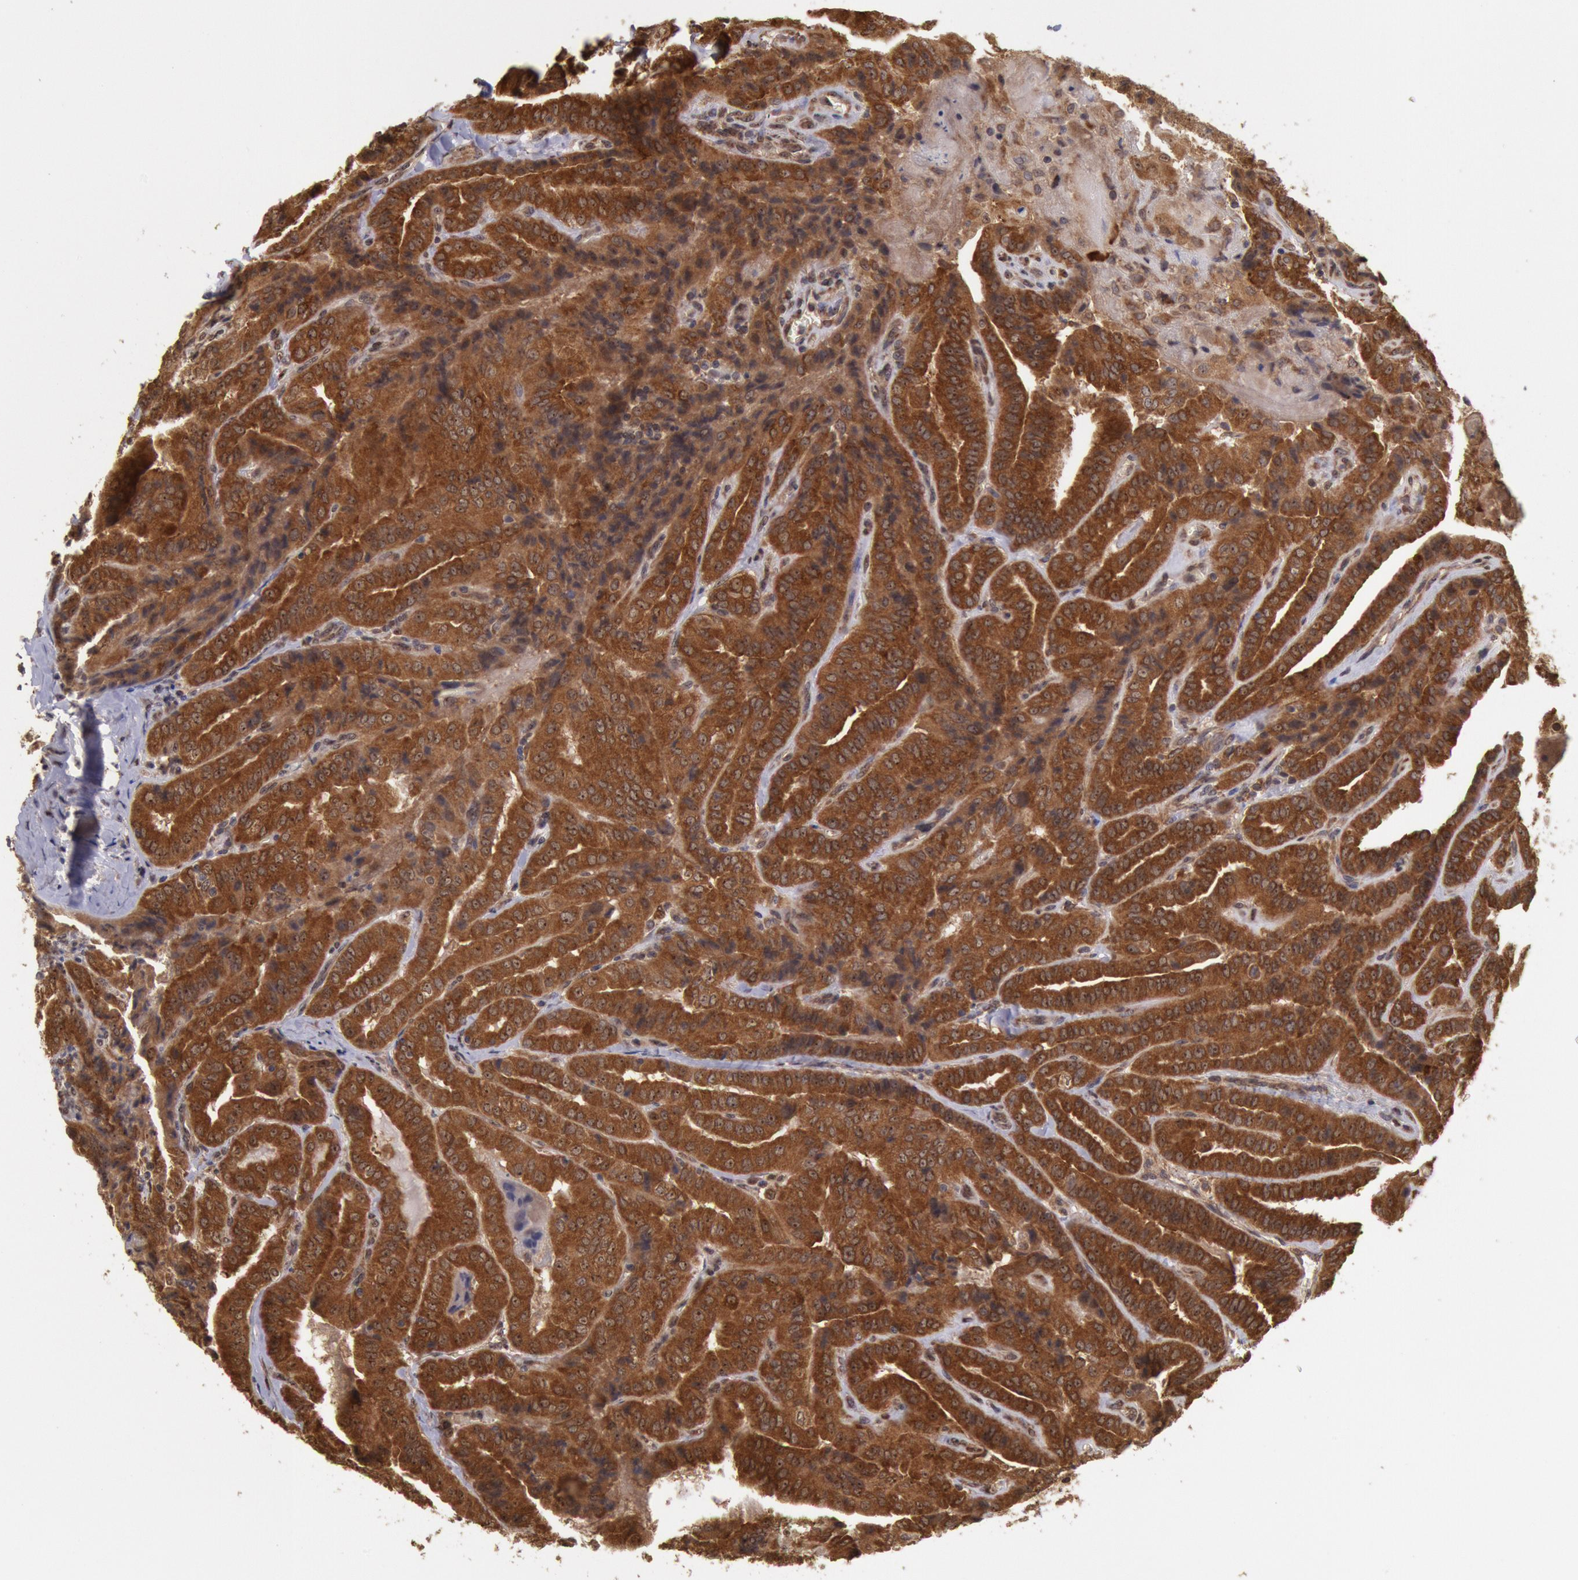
{"staining": {"intensity": "strong", "quantity": ">75%", "location": "cytoplasmic/membranous"}, "tissue": "thyroid cancer", "cell_type": "Tumor cells", "image_type": "cancer", "snomed": [{"axis": "morphology", "description": "Papillary adenocarcinoma, NOS"}, {"axis": "topography", "description": "Thyroid gland"}], "caption": "Protein expression analysis of thyroid papillary adenocarcinoma demonstrates strong cytoplasmic/membranous expression in about >75% of tumor cells.", "gene": "STX17", "patient": {"sex": "female", "age": 71}}